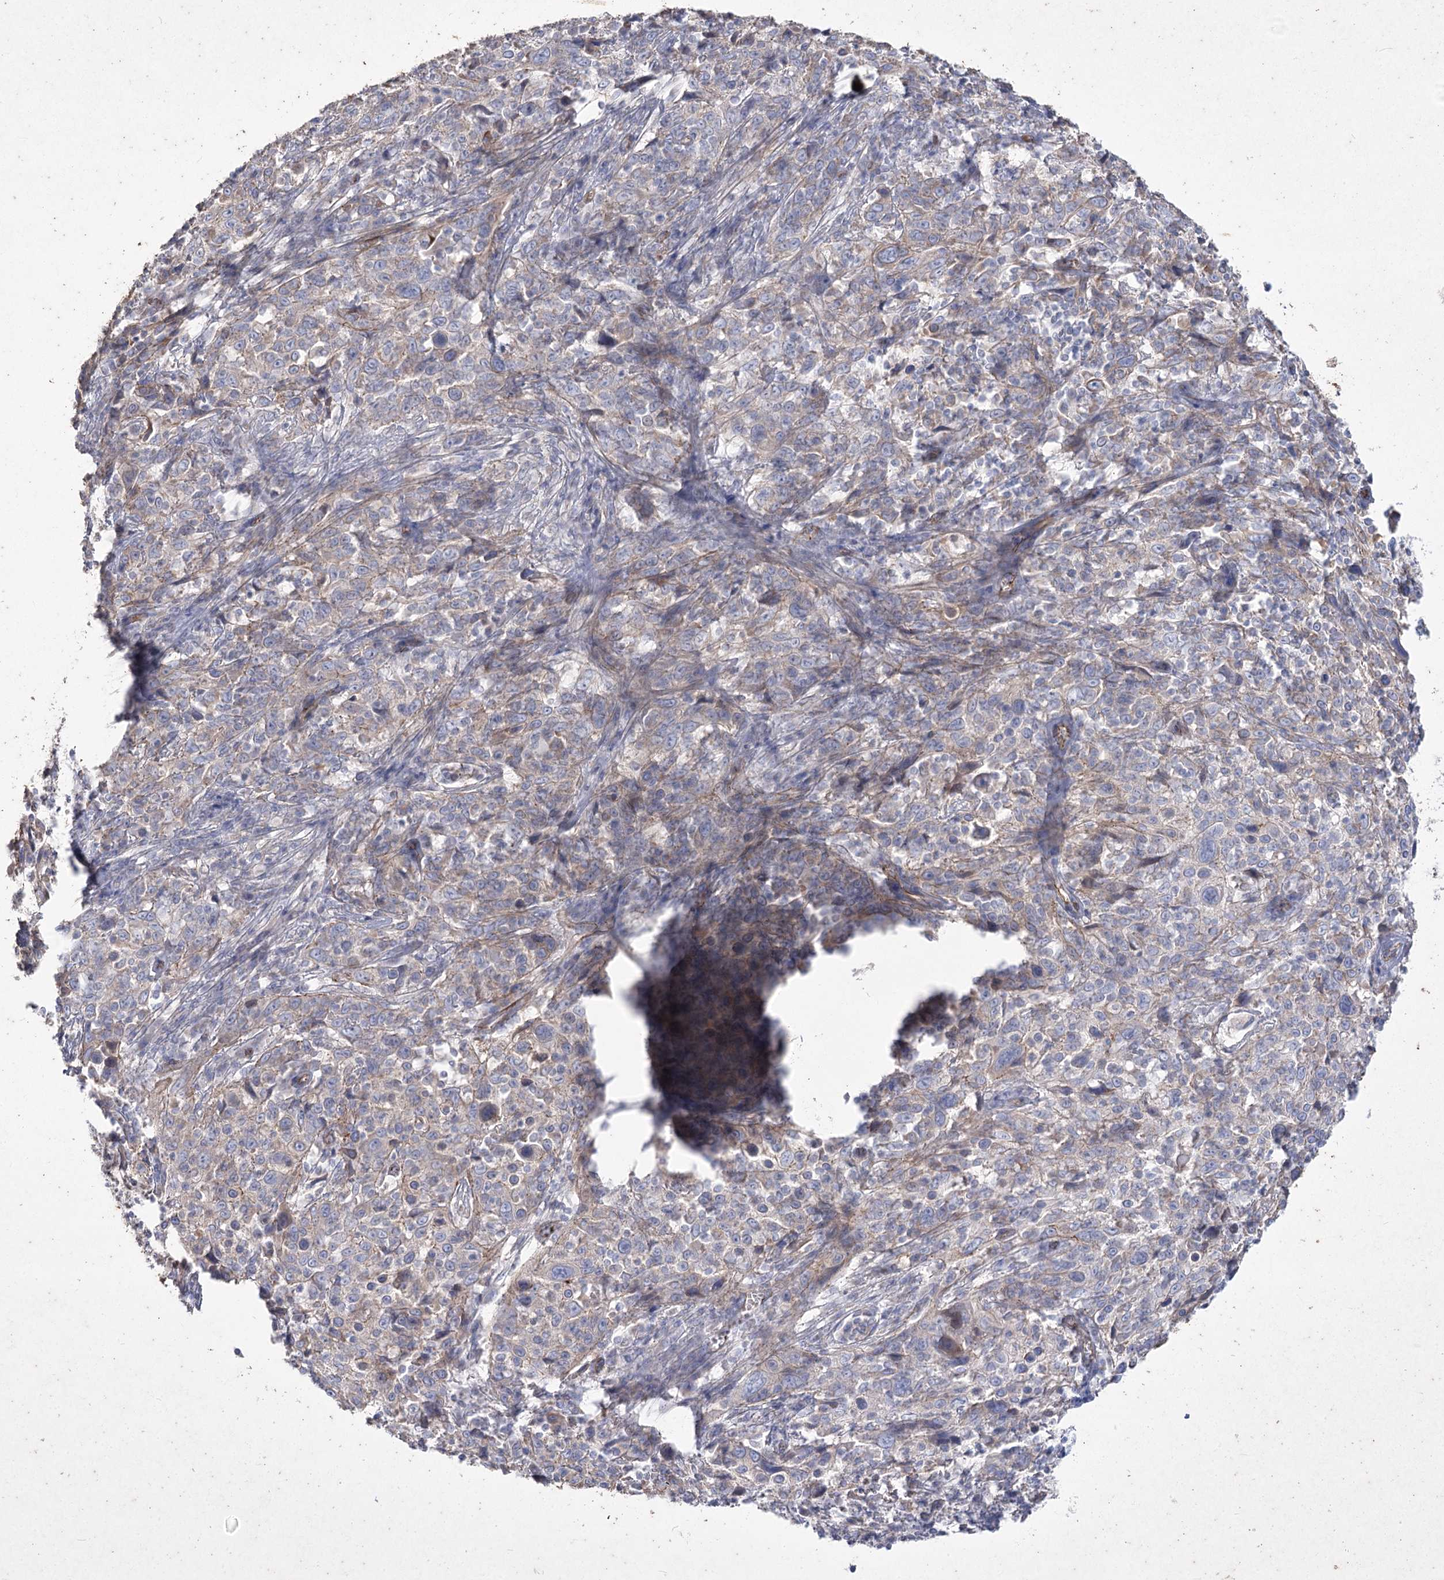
{"staining": {"intensity": "negative", "quantity": "none", "location": "none"}, "tissue": "cervical cancer", "cell_type": "Tumor cells", "image_type": "cancer", "snomed": [{"axis": "morphology", "description": "Squamous cell carcinoma, NOS"}, {"axis": "topography", "description": "Cervix"}], "caption": "The photomicrograph demonstrates no staining of tumor cells in cervical cancer.", "gene": "LDLRAD3", "patient": {"sex": "female", "age": 46}}